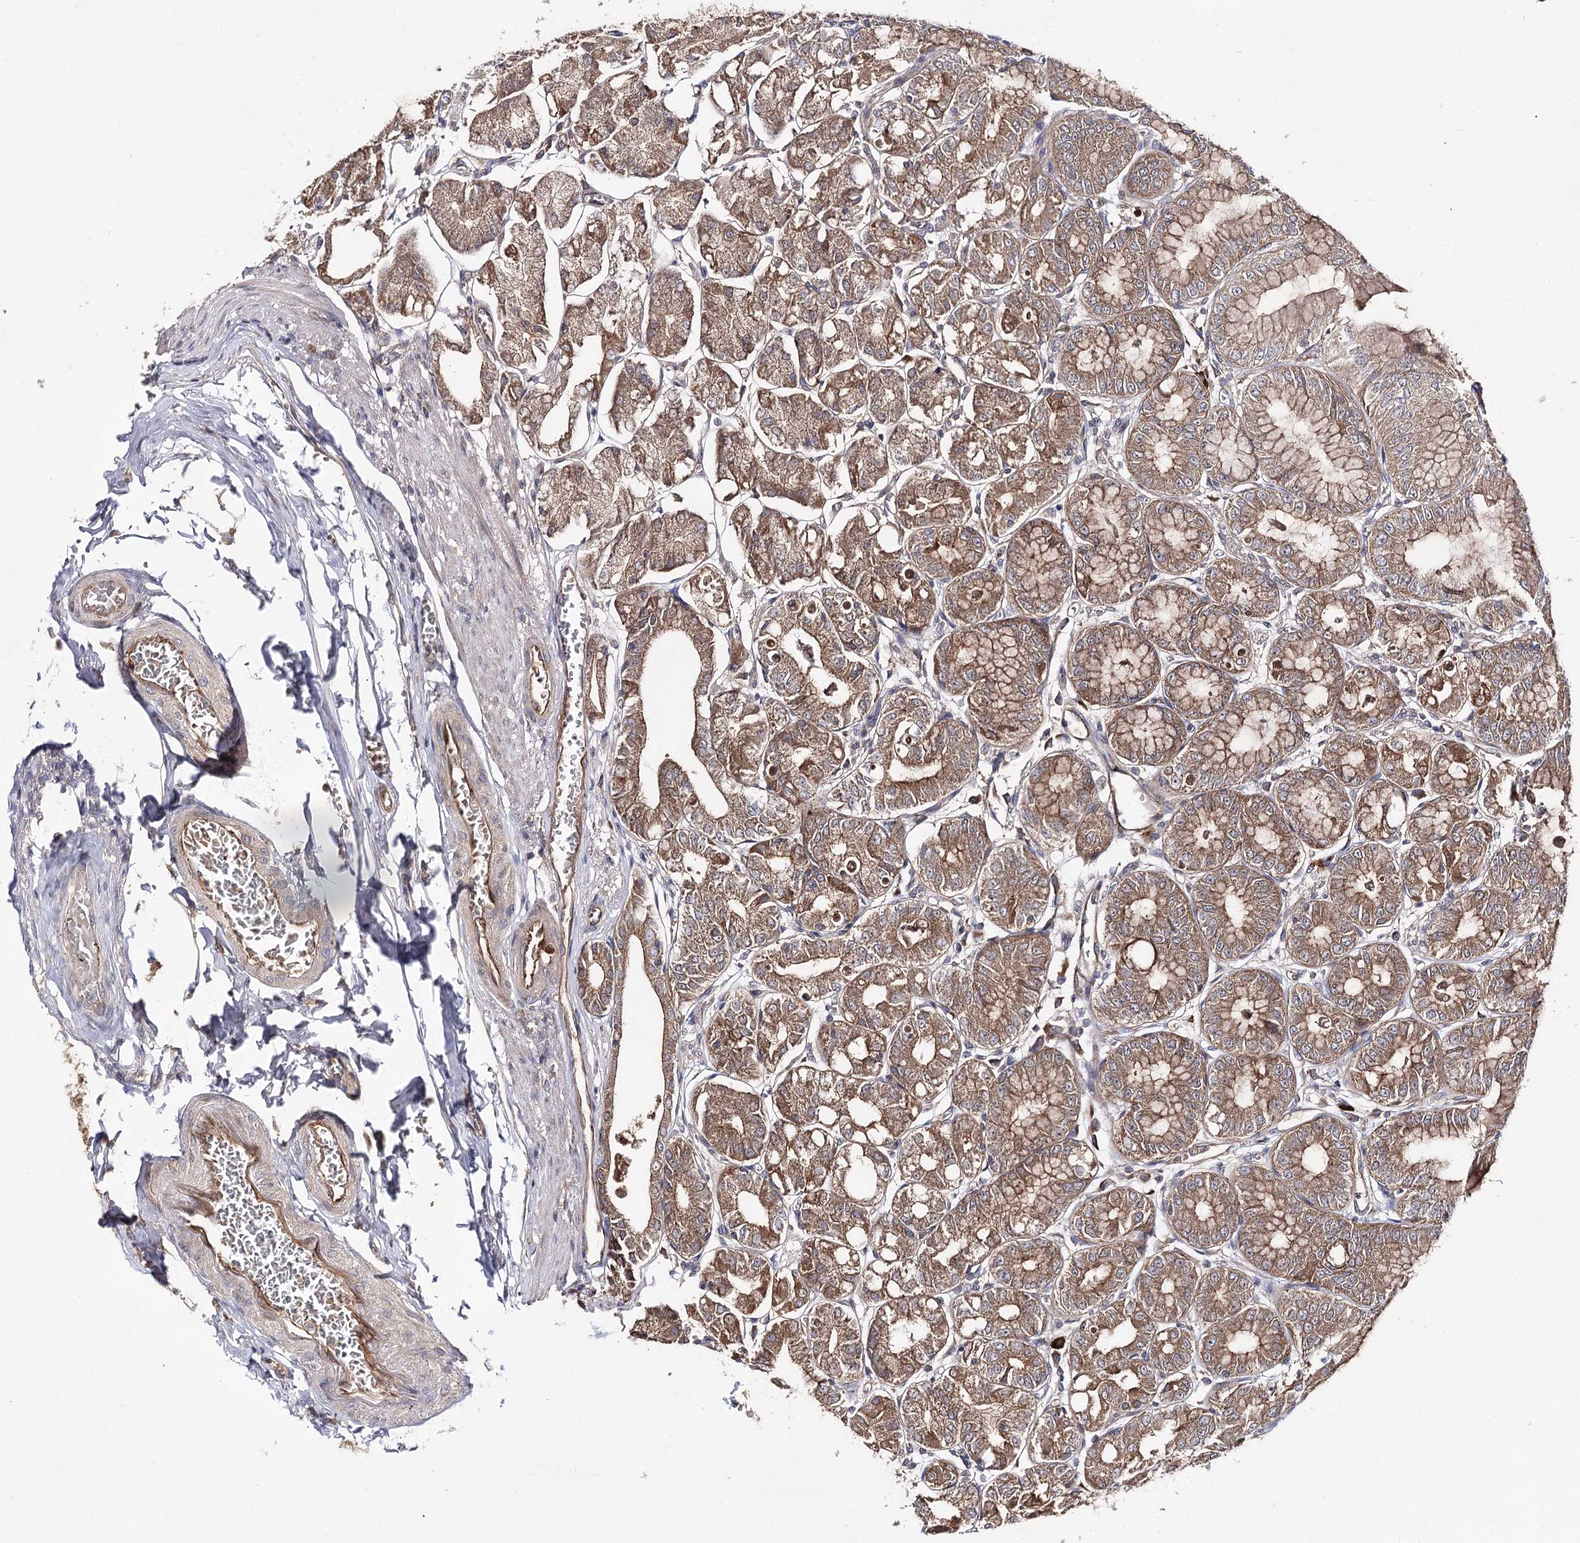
{"staining": {"intensity": "moderate", "quantity": ">75%", "location": "cytoplasmic/membranous"}, "tissue": "stomach", "cell_type": "Glandular cells", "image_type": "normal", "snomed": [{"axis": "morphology", "description": "Normal tissue, NOS"}, {"axis": "topography", "description": "Stomach, lower"}], "caption": "IHC of unremarkable stomach demonstrates medium levels of moderate cytoplasmic/membranous expression in approximately >75% of glandular cells.", "gene": "BCR", "patient": {"sex": "male", "age": 71}}